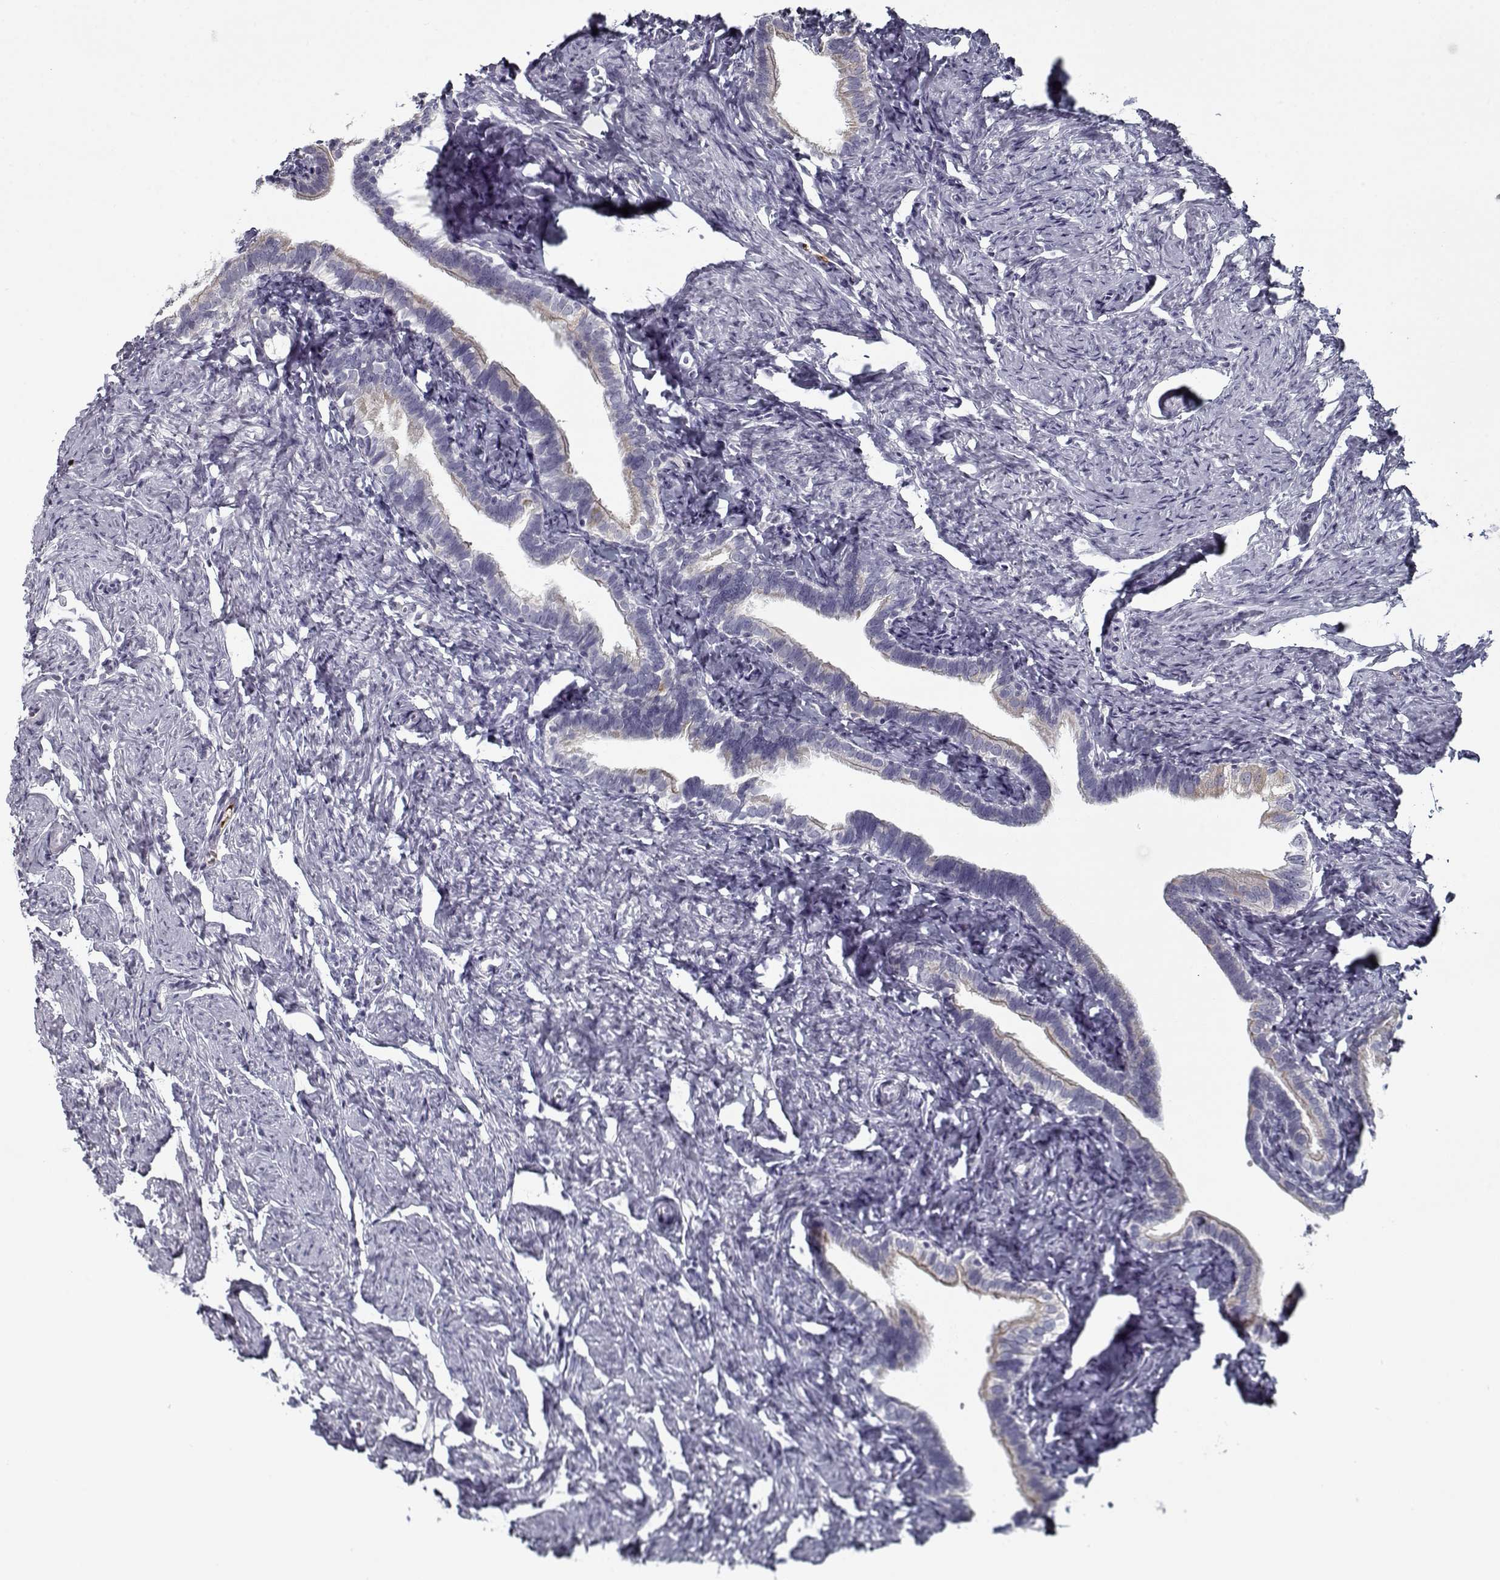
{"staining": {"intensity": "weak", "quantity": "<25%", "location": "cytoplasmic/membranous"}, "tissue": "fallopian tube", "cell_type": "Glandular cells", "image_type": "normal", "snomed": [{"axis": "morphology", "description": "Normal tissue, NOS"}, {"axis": "topography", "description": "Fallopian tube"}], "caption": "Image shows no protein expression in glandular cells of unremarkable fallopian tube. (Stains: DAB (3,3'-diaminobenzidine) immunohistochemistry (IHC) with hematoxylin counter stain, Microscopy: brightfield microscopy at high magnification).", "gene": "DDX25", "patient": {"sex": "female", "age": 41}}